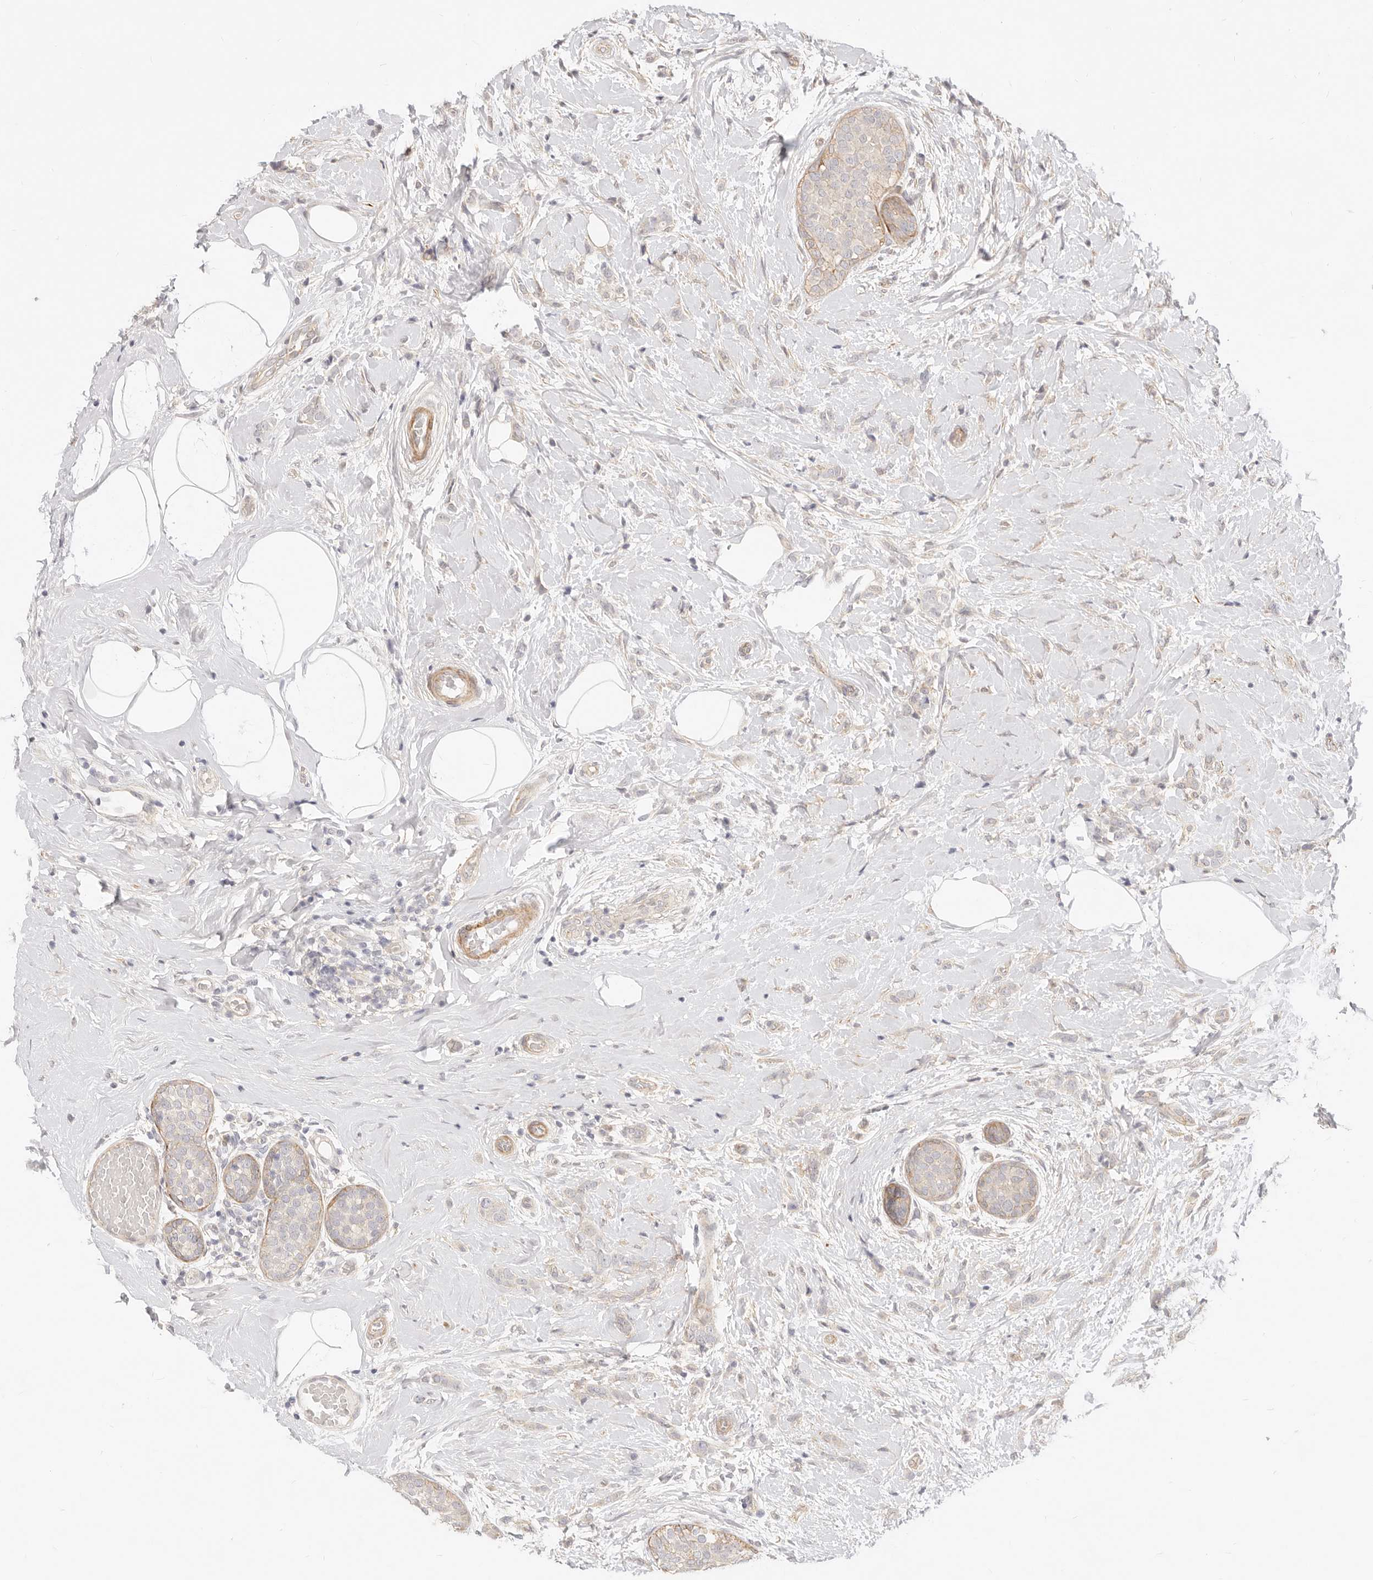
{"staining": {"intensity": "negative", "quantity": "none", "location": "none"}, "tissue": "breast cancer", "cell_type": "Tumor cells", "image_type": "cancer", "snomed": [{"axis": "morphology", "description": "Lobular carcinoma, in situ"}, {"axis": "morphology", "description": "Lobular carcinoma"}, {"axis": "topography", "description": "Breast"}], "caption": "DAB immunohistochemical staining of human breast cancer (lobular carcinoma) reveals no significant expression in tumor cells. (Brightfield microscopy of DAB (3,3'-diaminobenzidine) immunohistochemistry at high magnification).", "gene": "UBXN10", "patient": {"sex": "female", "age": 41}}